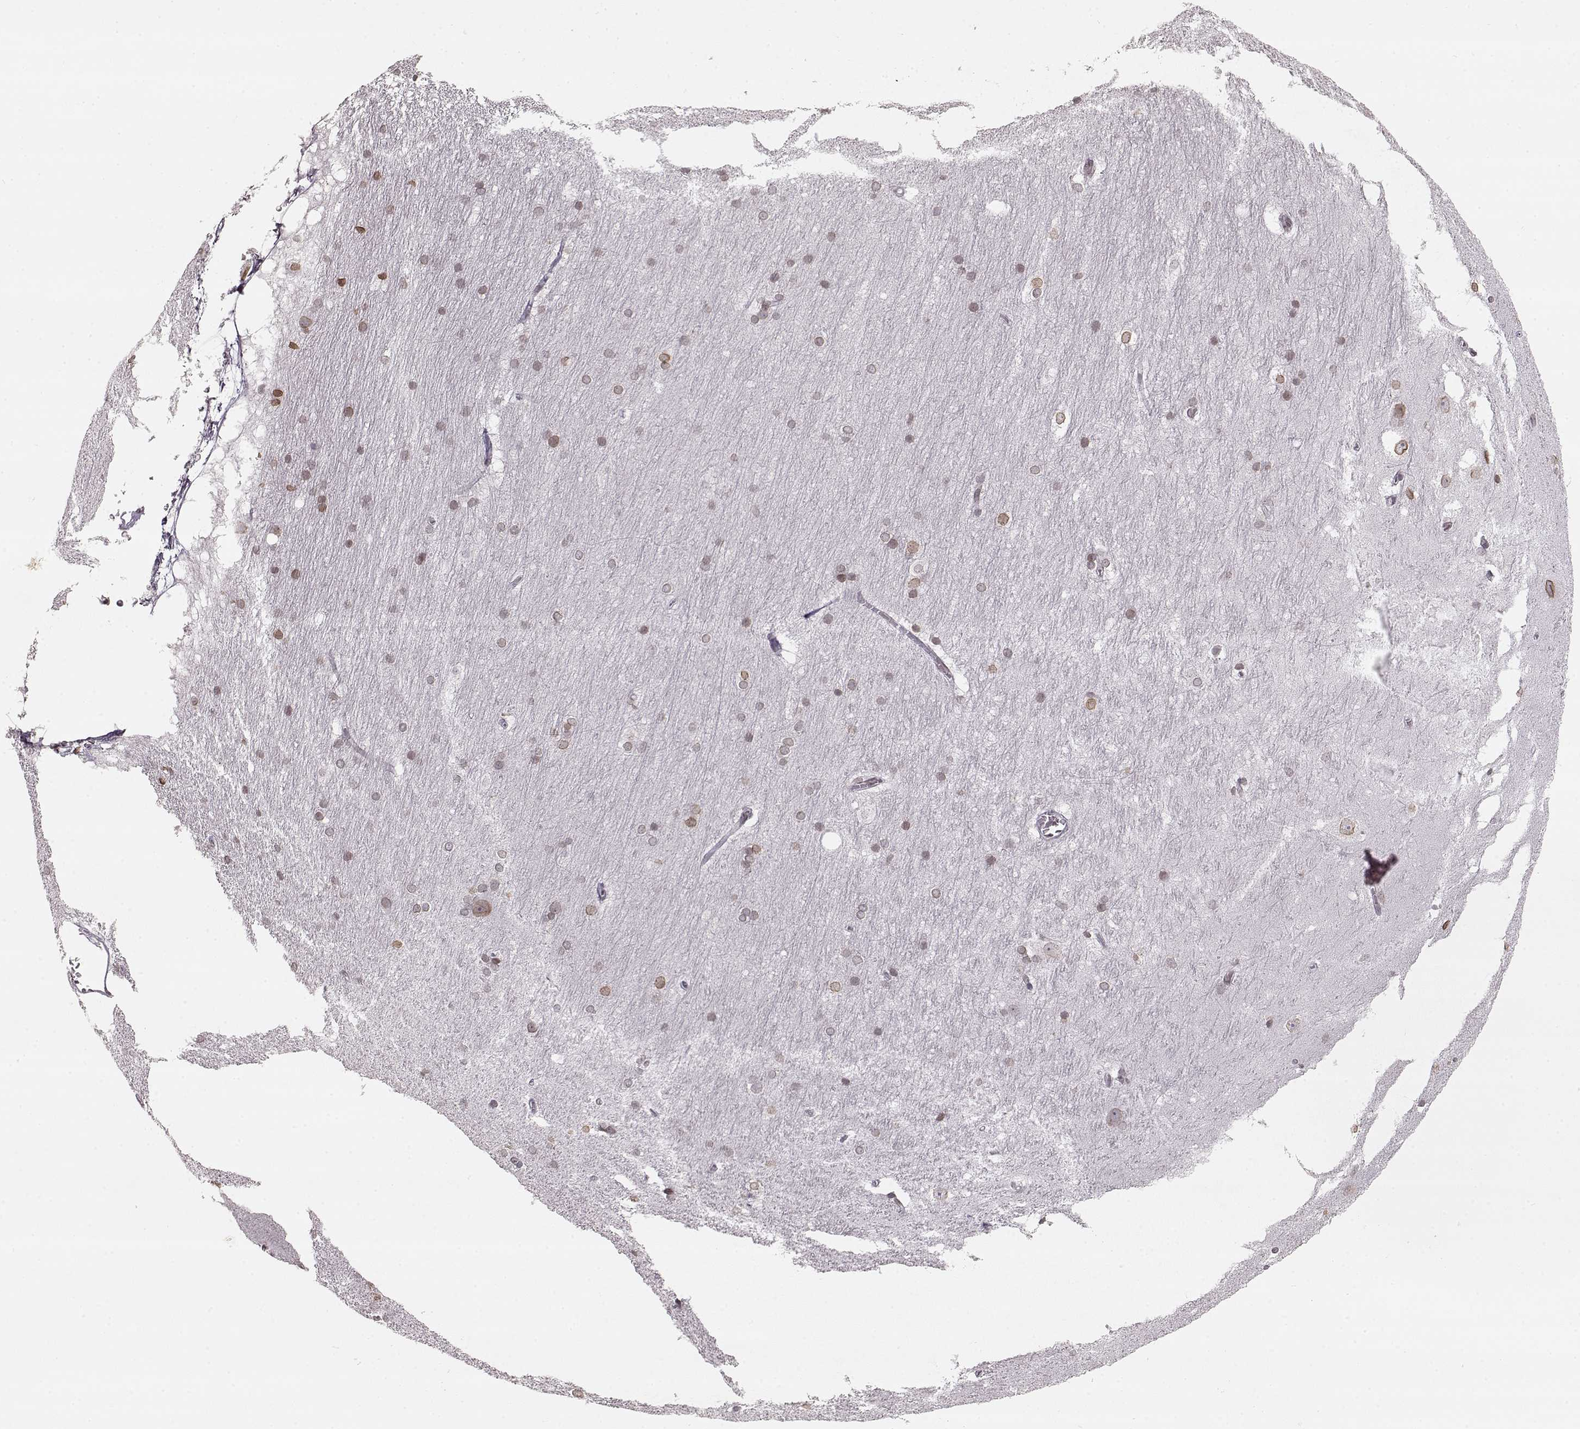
{"staining": {"intensity": "moderate", "quantity": "<25%", "location": "cytoplasmic/membranous,nuclear"}, "tissue": "hippocampus", "cell_type": "Glial cells", "image_type": "normal", "snomed": [{"axis": "morphology", "description": "Normal tissue, NOS"}, {"axis": "topography", "description": "Cerebral cortex"}, {"axis": "topography", "description": "Hippocampus"}], "caption": "Immunohistochemical staining of benign human hippocampus reveals moderate cytoplasmic/membranous,nuclear protein positivity in about <25% of glial cells. (DAB IHC, brown staining for protein, blue staining for nuclei).", "gene": "DCAF12", "patient": {"sex": "female", "age": 19}}